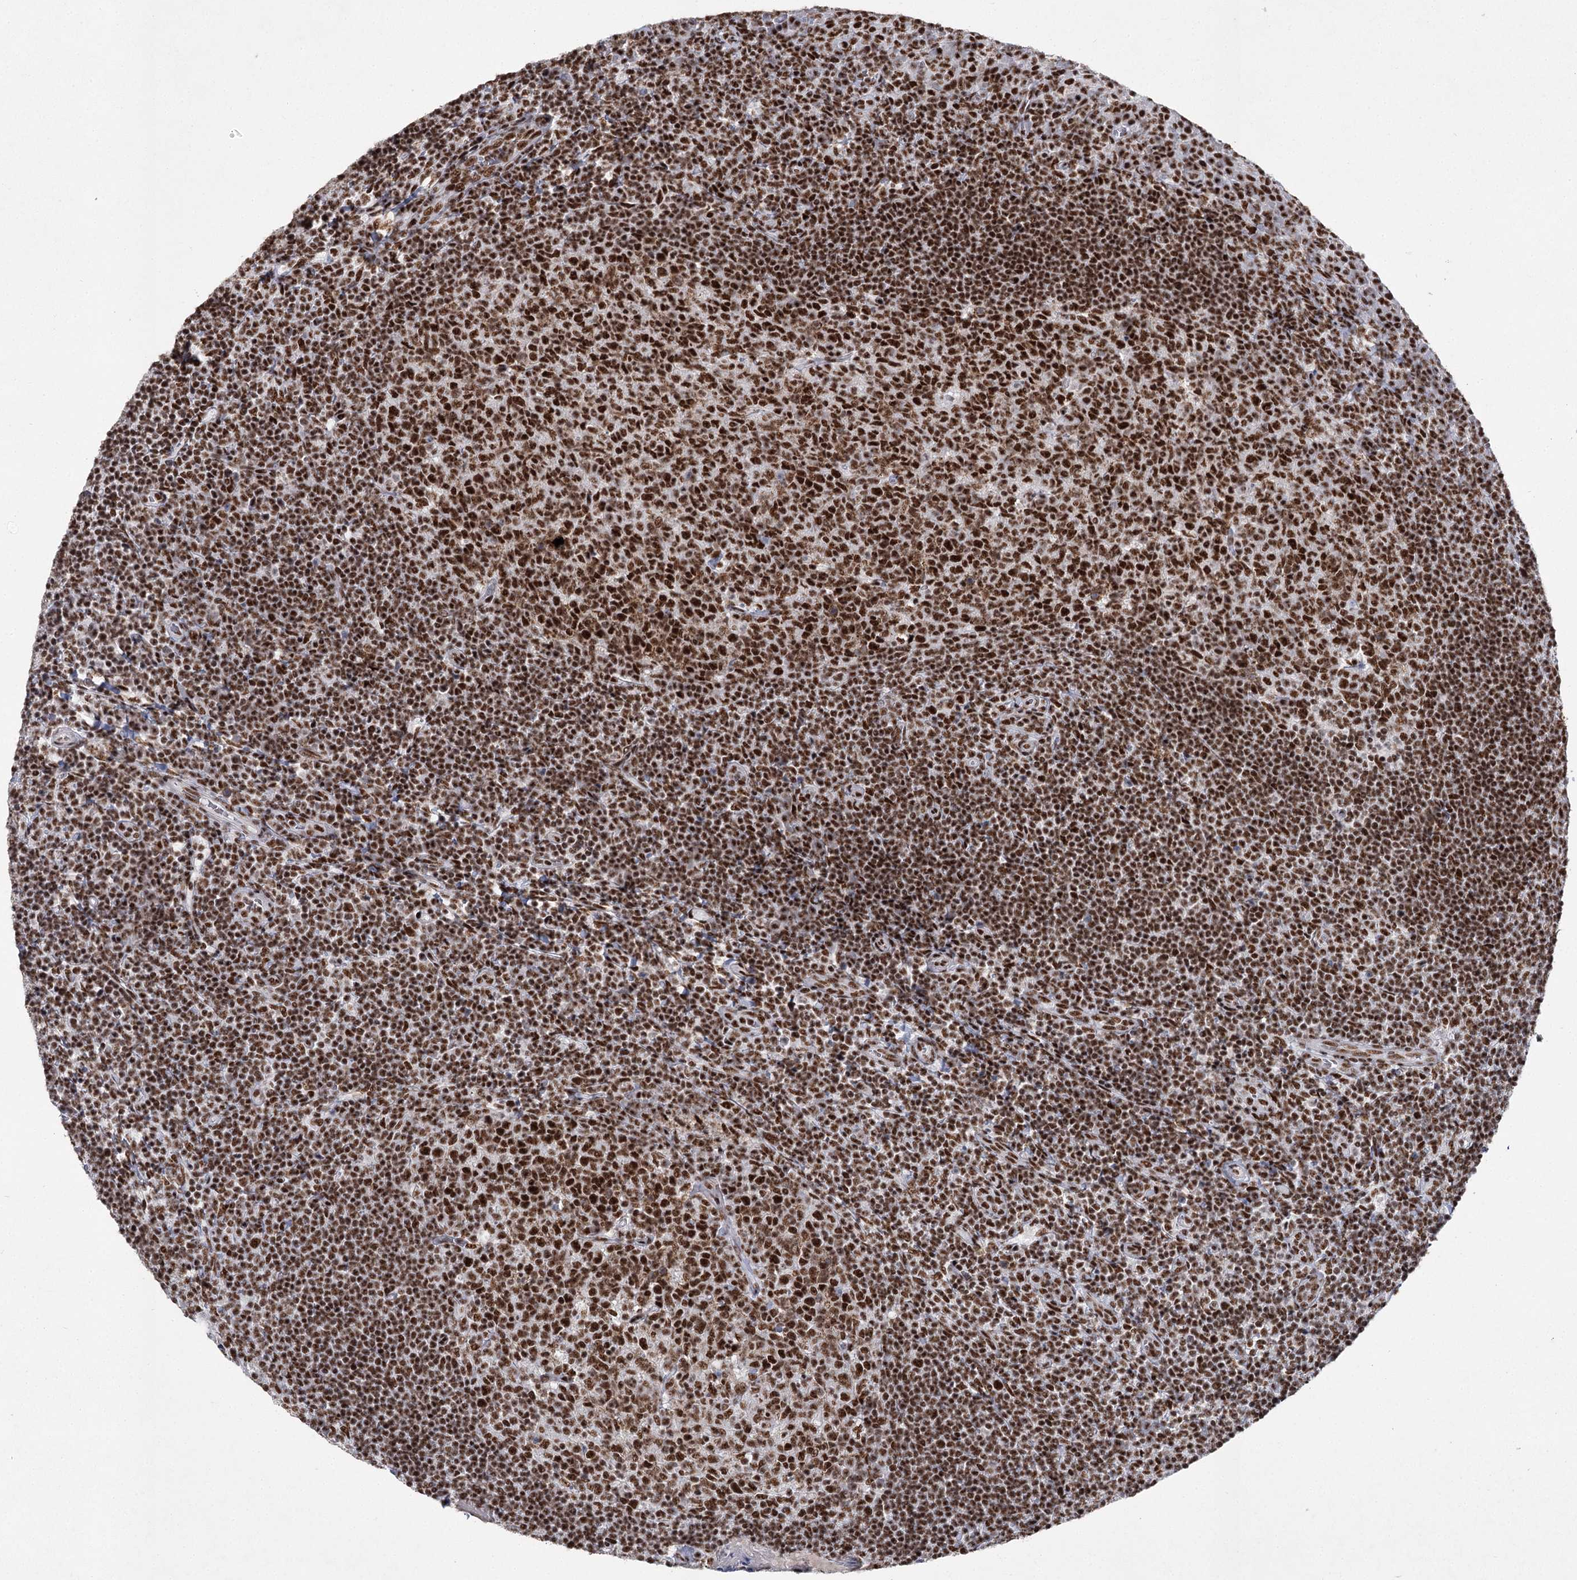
{"staining": {"intensity": "strong", "quantity": ">75%", "location": "nuclear"}, "tissue": "tonsil", "cell_type": "Germinal center cells", "image_type": "normal", "snomed": [{"axis": "morphology", "description": "Normal tissue, NOS"}, {"axis": "topography", "description": "Tonsil"}], "caption": "Approximately >75% of germinal center cells in benign tonsil reveal strong nuclear protein expression as visualized by brown immunohistochemical staining.", "gene": "SCAF8", "patient": {"sex": "female", "age": 10}}